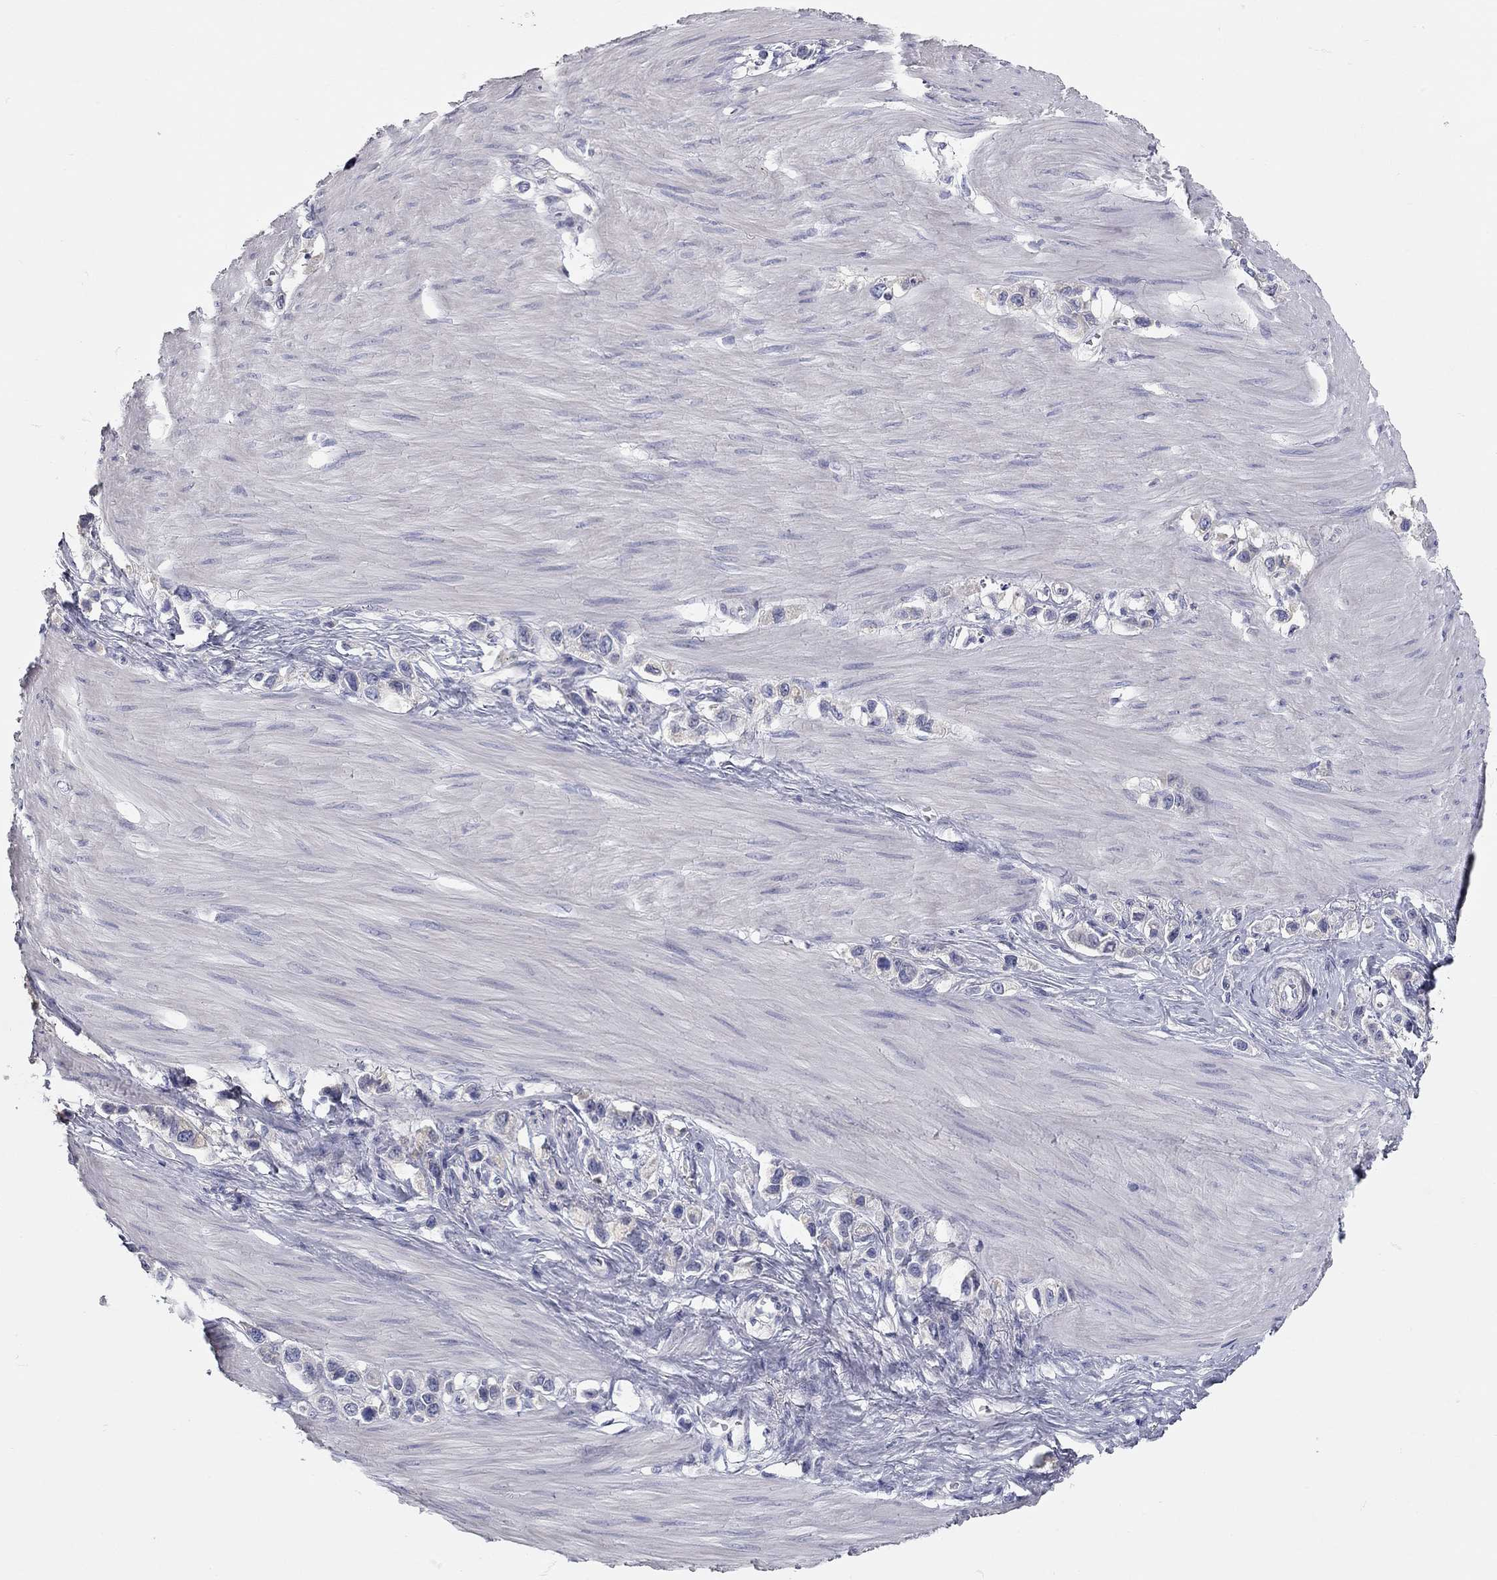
{"staining": {"intensity": "negative", "quantity": "none", "location": "none"}, "tissue": "stomach cancer", "cell_type": "Tumor cells", "image_type": "cancer", "snomed": [{"axis": "morphology", "description": "Normal tissue, NOS"}, {"axis": "morphology", "description": "Adenocarcinoma, NOS"}, {"axis": "morphology", "description": "Adenocarcinoma, High grade"}, {"axis": "topography", "description": "Stomach, upper"}, {"axis": "topography", "description": "Stomach"}], "caption": "Stomach cancer (adenocarcinoma) was stained to show a protein in brown. There is no significant positivity in tumor cells.", "gene": "XAGE2", "patient": {"sex": "female", "age": 65}}